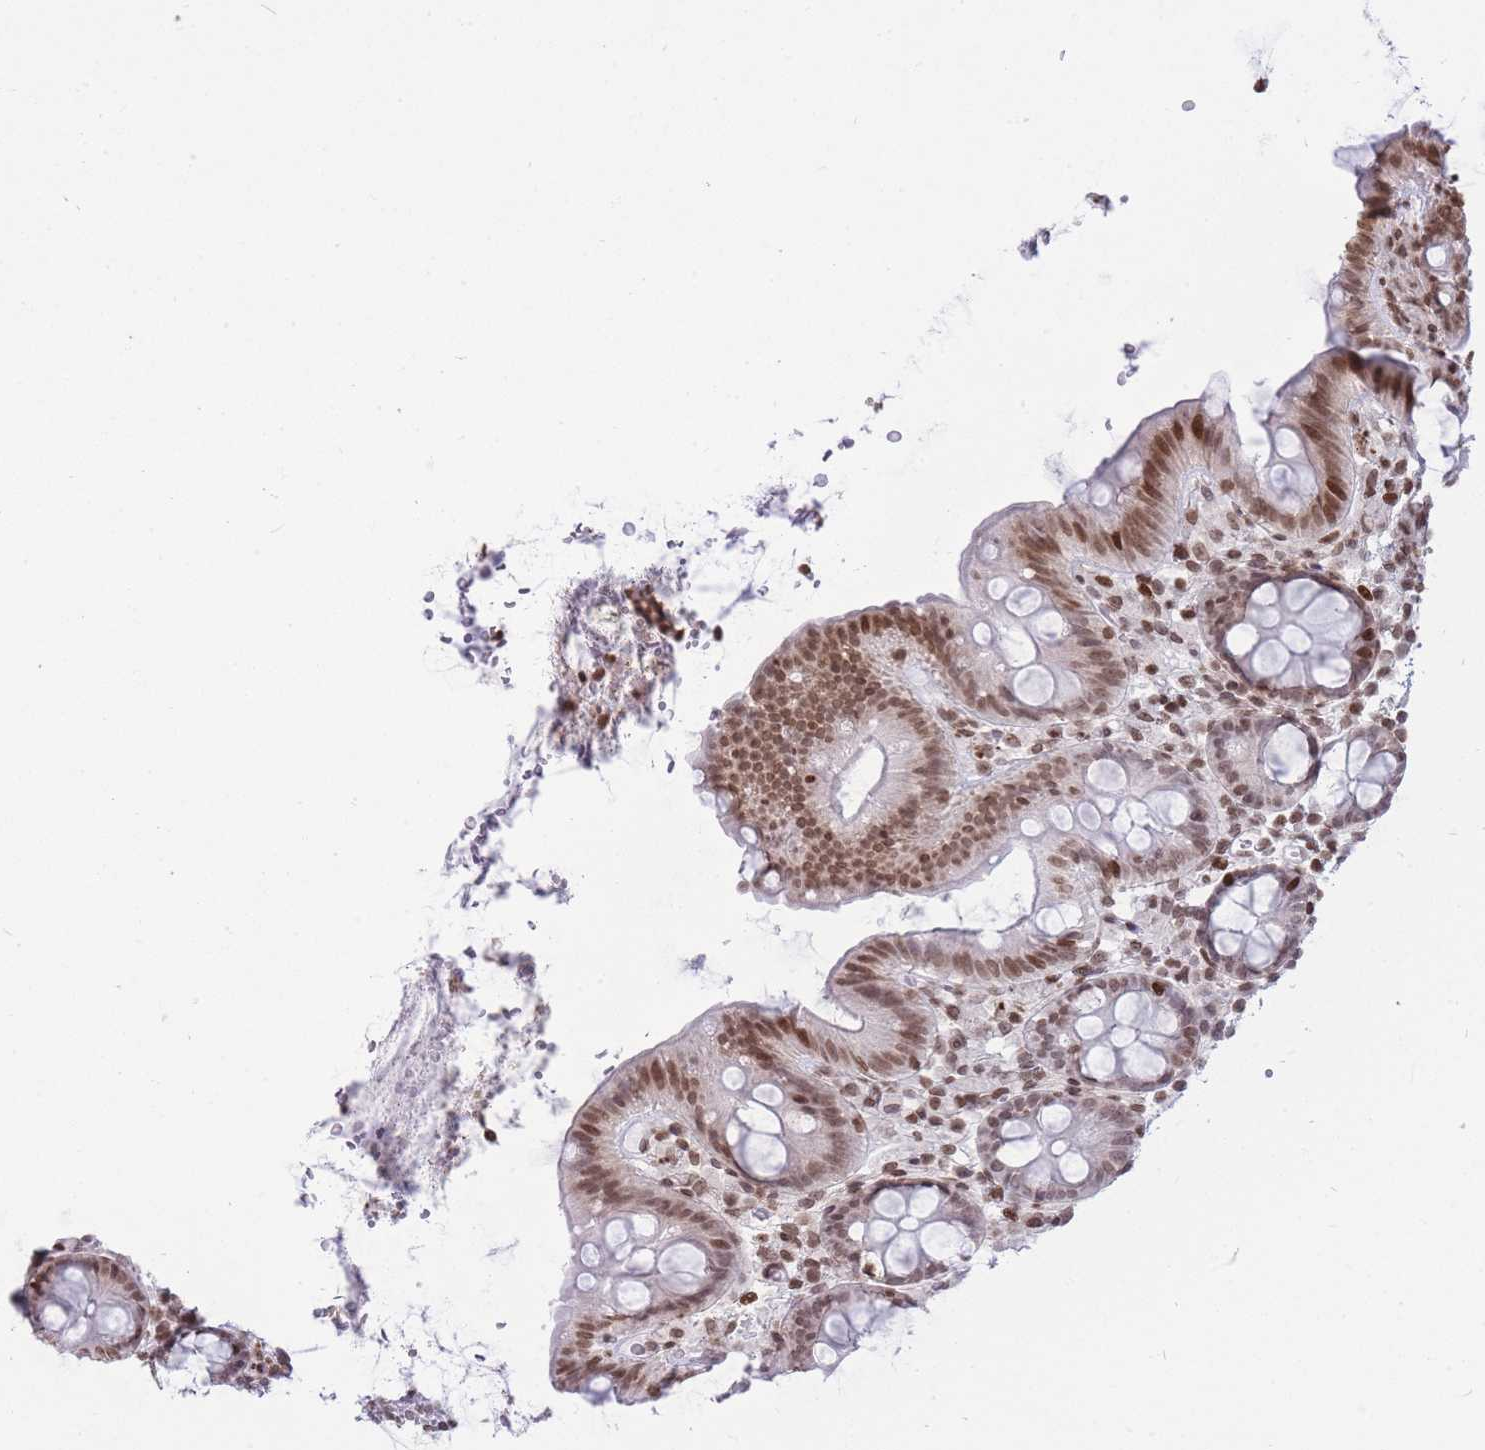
{"staining": {"intensity": "moderate", "quantity": ">75%", "location": "nuclear"}, "tissue": "colon", "cell_type": "Endothelial cells", "image_type": "normal", "snomed": [{"axis": "morphology", "description": "Normal tissue, NOS"}, {"axis": "topography", "description": "Colon"}], "caption": "Moderate nuclear protein positivity is seen in approximately >75% of endothelial cells in colon. The staining is performed using DAB brown chromogen to label protein expression. The nuclei are counter-stained blue using hematoxylin.", "gene": "SHISAL1", "patient": {"sex": "male", "age": 75}}